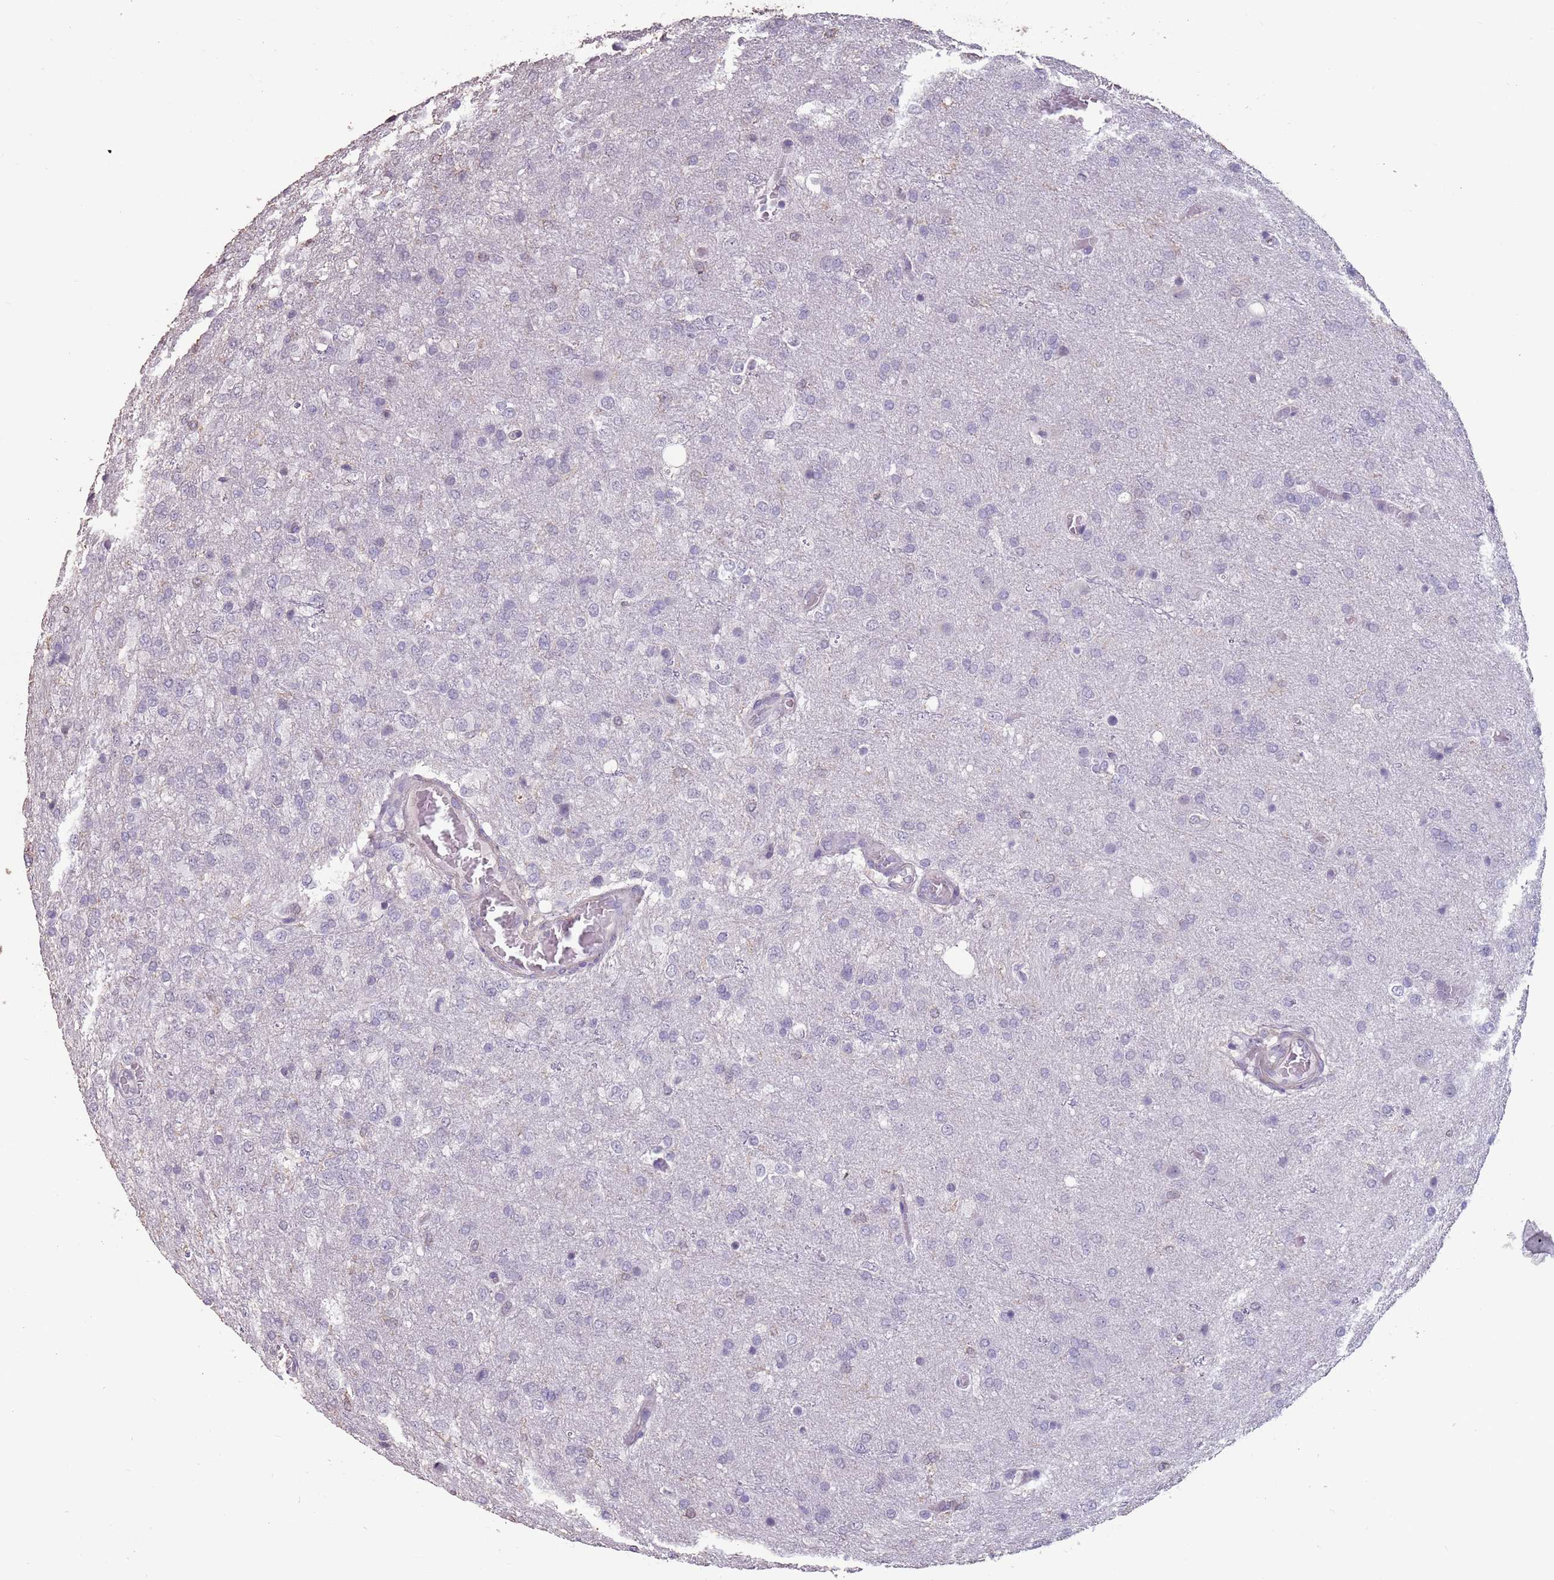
{"staining": {"intensity": "negative", "quantity": "none", "location": "none"}, "tissue": "glioma", "cell_type": "Tumor cells", "image_type": "cancer", "snomed": [{"axis": "morphology", "description": "Glioma, malignant, High grade"}, {"axis": "topography", "description": "Brain"}], "caption": "Glioma was stained to show a protein in brown. There is no significant expression in tumor cells. (DAB immunohistochemistry (IHC), high magnification).", "gene": "SUN5", "patient": {"sex": "female", "age": 74}}